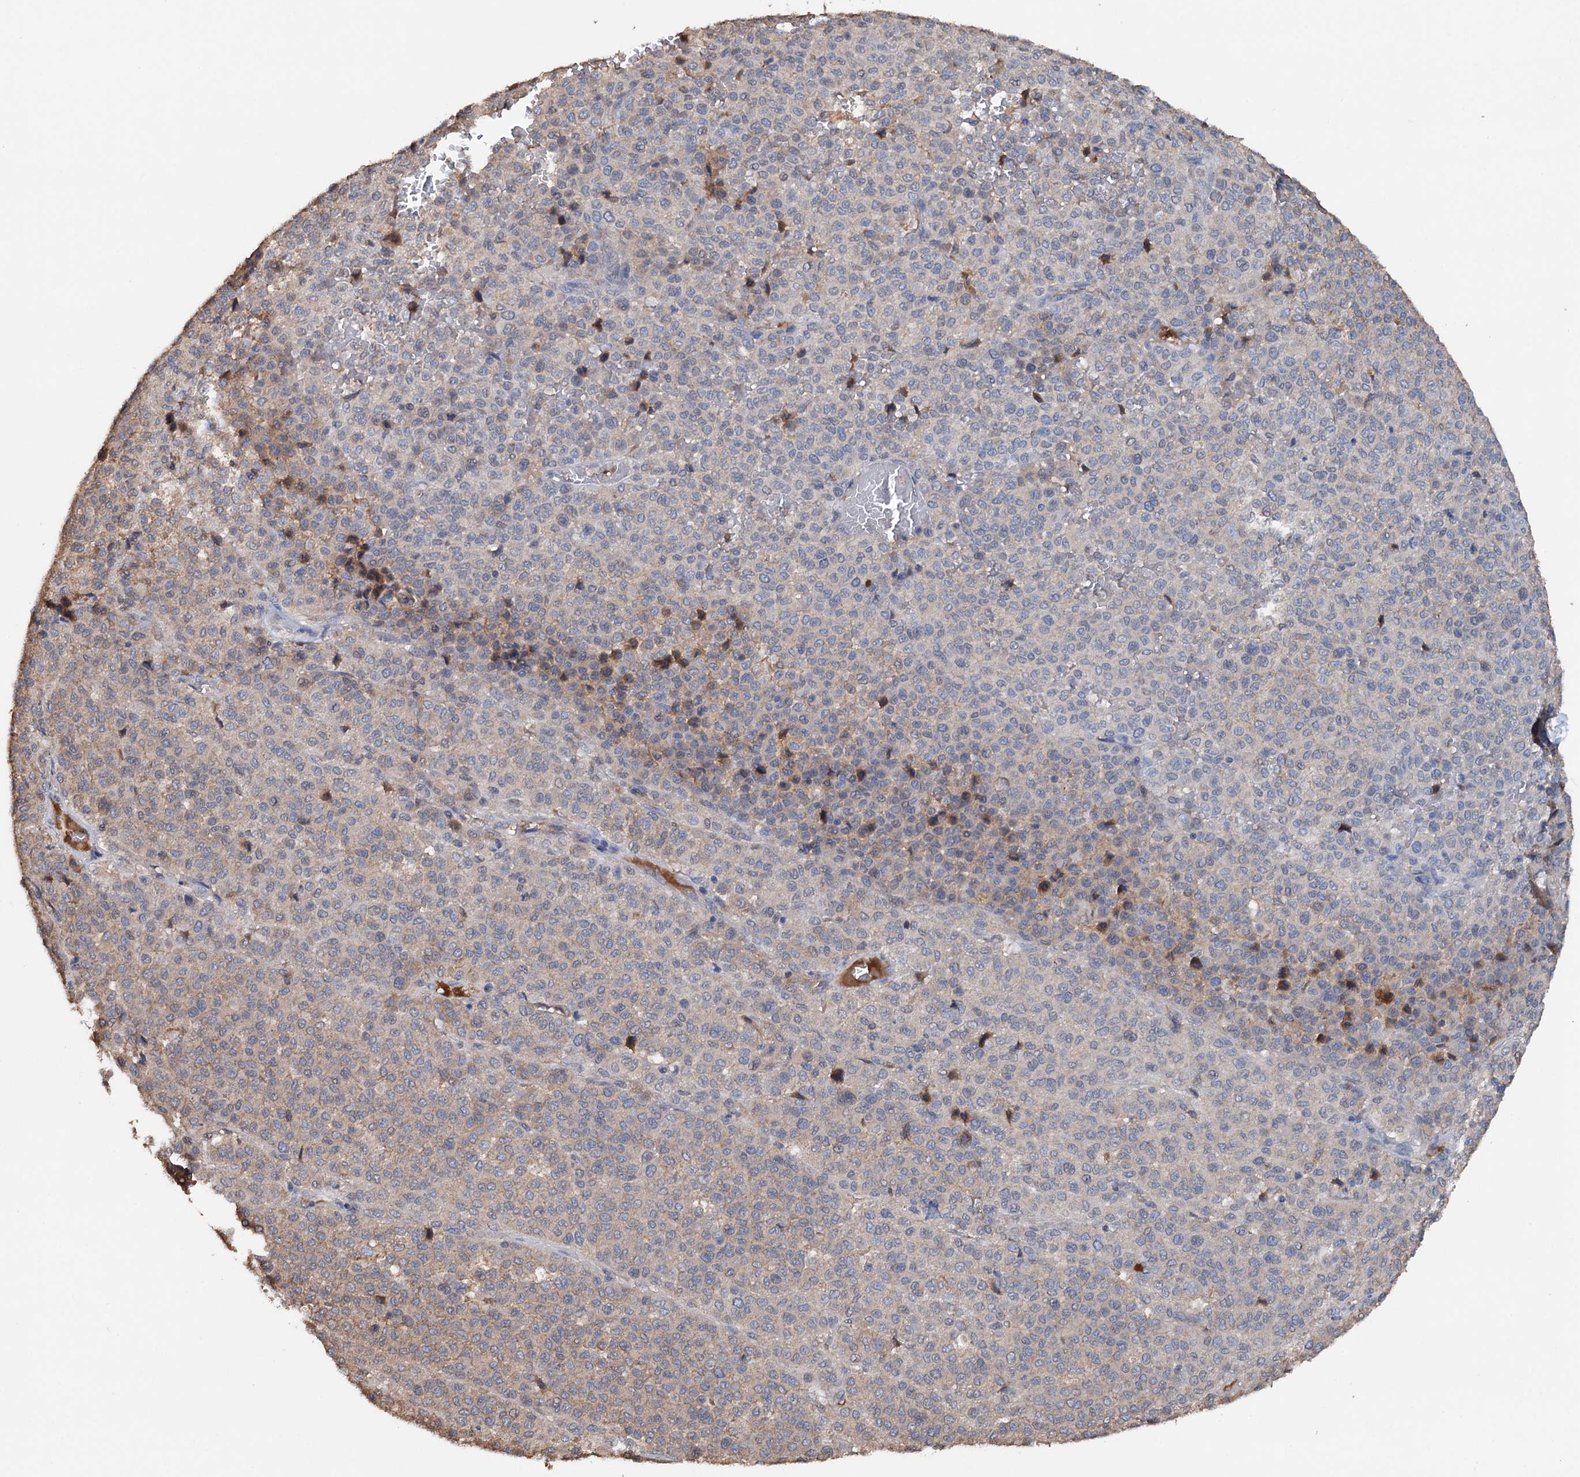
{"staining": {"intensity": "moderate", "quantity": "<25%", "location": "cytoplasmic/membranous"}, "tissue": "melanoma", "cell_type": "Tumor cells", "image_type": "cancer", "snomed": [{"axis": "morphology", "description": "Malignant melanoma, Metastatic site"}, {"axis": "topography", "description": "Pancreas"}], "caption": "A photomicrograph showing moderate cytoplasmic/membranous positivity in about <25% of tumor cells in melanoma, as visualized by brown immunohistochemical staining.", "gene": "ARL13A", "patient": {"sex": "female", "age": 30}}